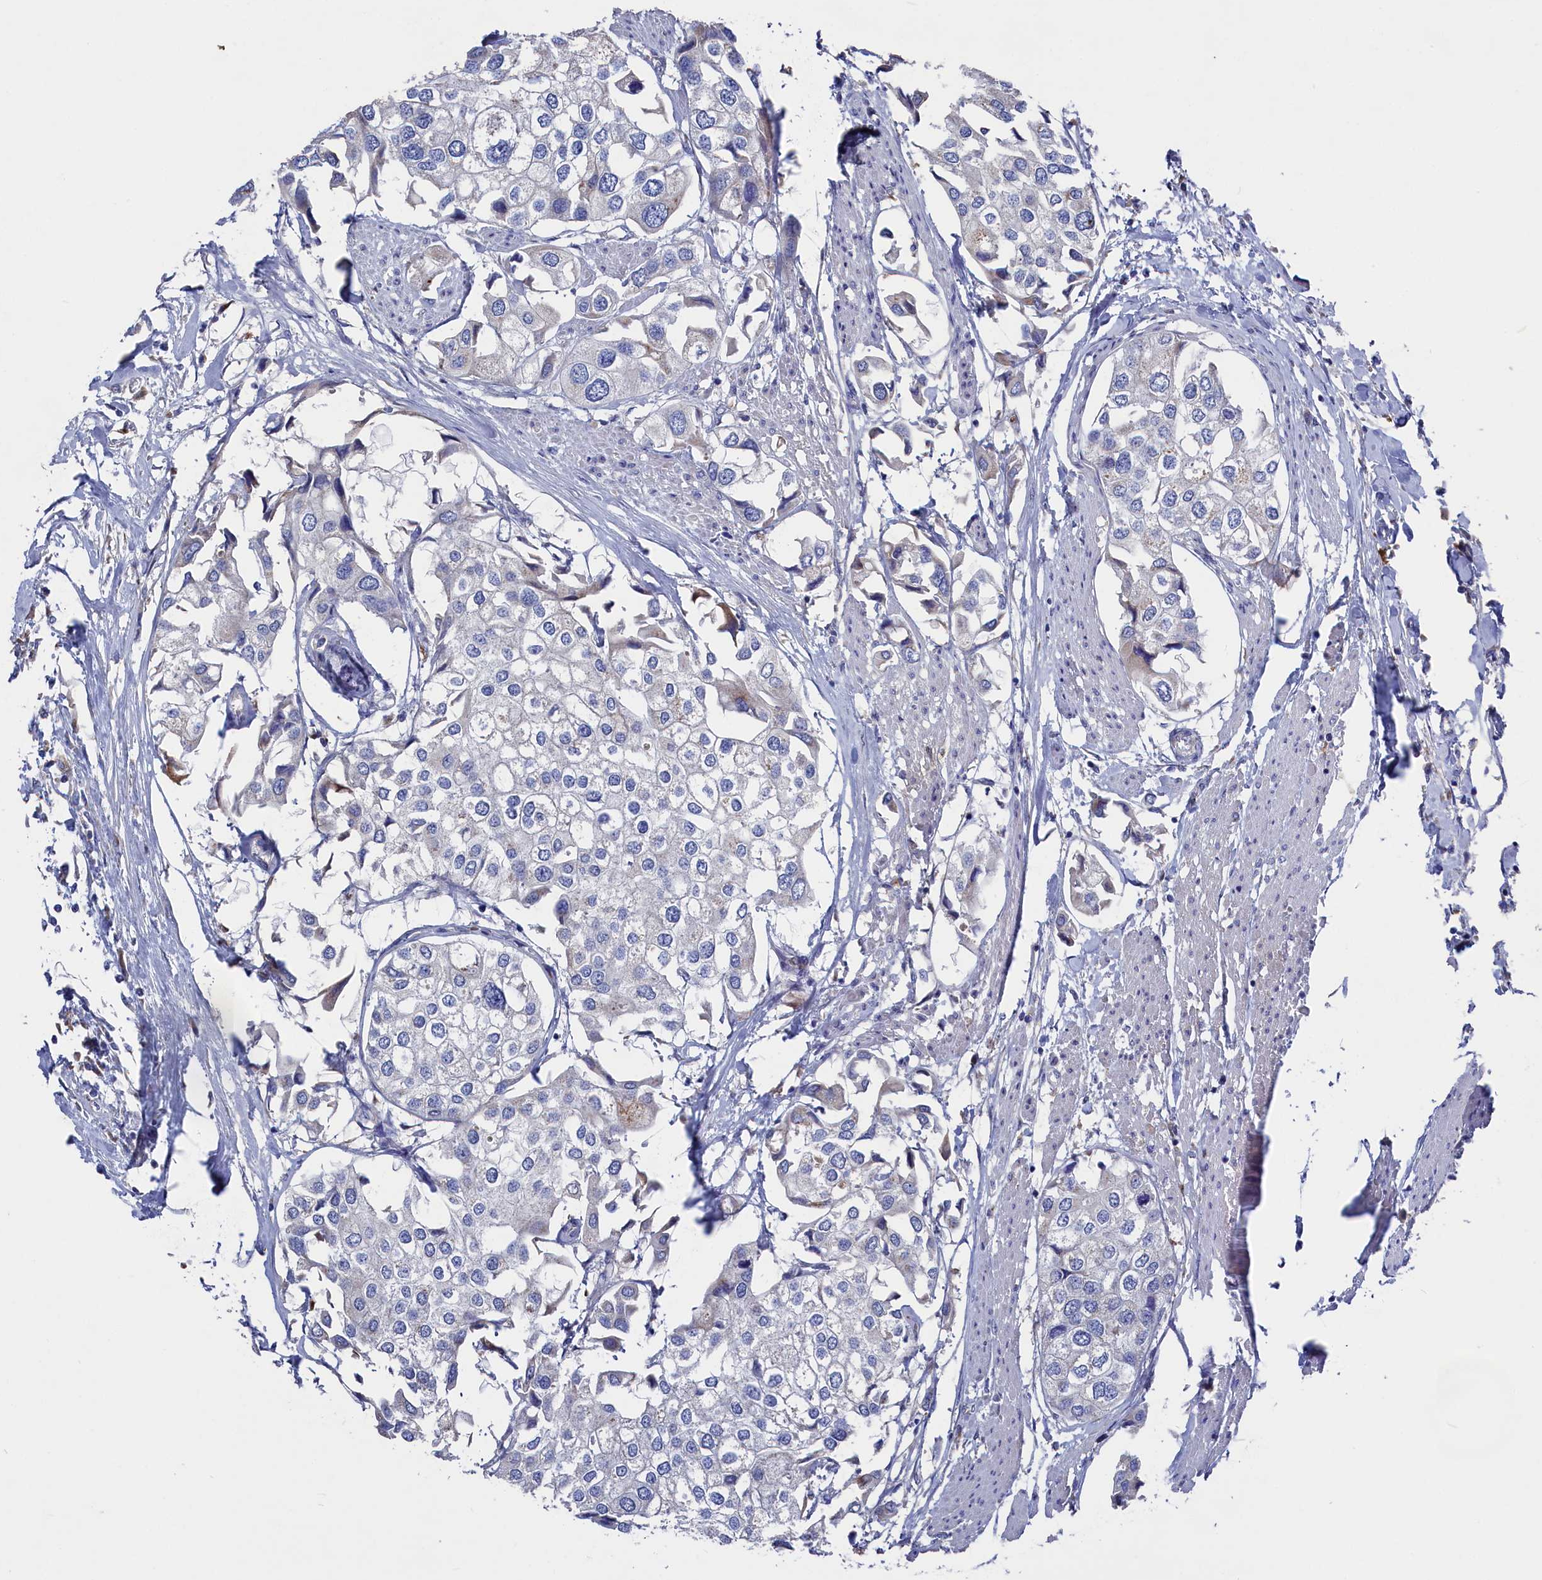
{"staining": {"intensity": "negative", "quantity": "none", "location": "none"}, "tissue": "urothelial cancer", "cell_type": "Tumor cells", "image_type": "cancer", "snomed": [{"axis": "morphology", "description": "Urothelial carcinoma, High grade"}, {"axis": "topography", "description": "Urinary bladder"}], "caption": "Tumor cells show no significant positivity in urothelial cancer.", "gene": "GPR108", "patient": {"sex": "male", "age": 64}}